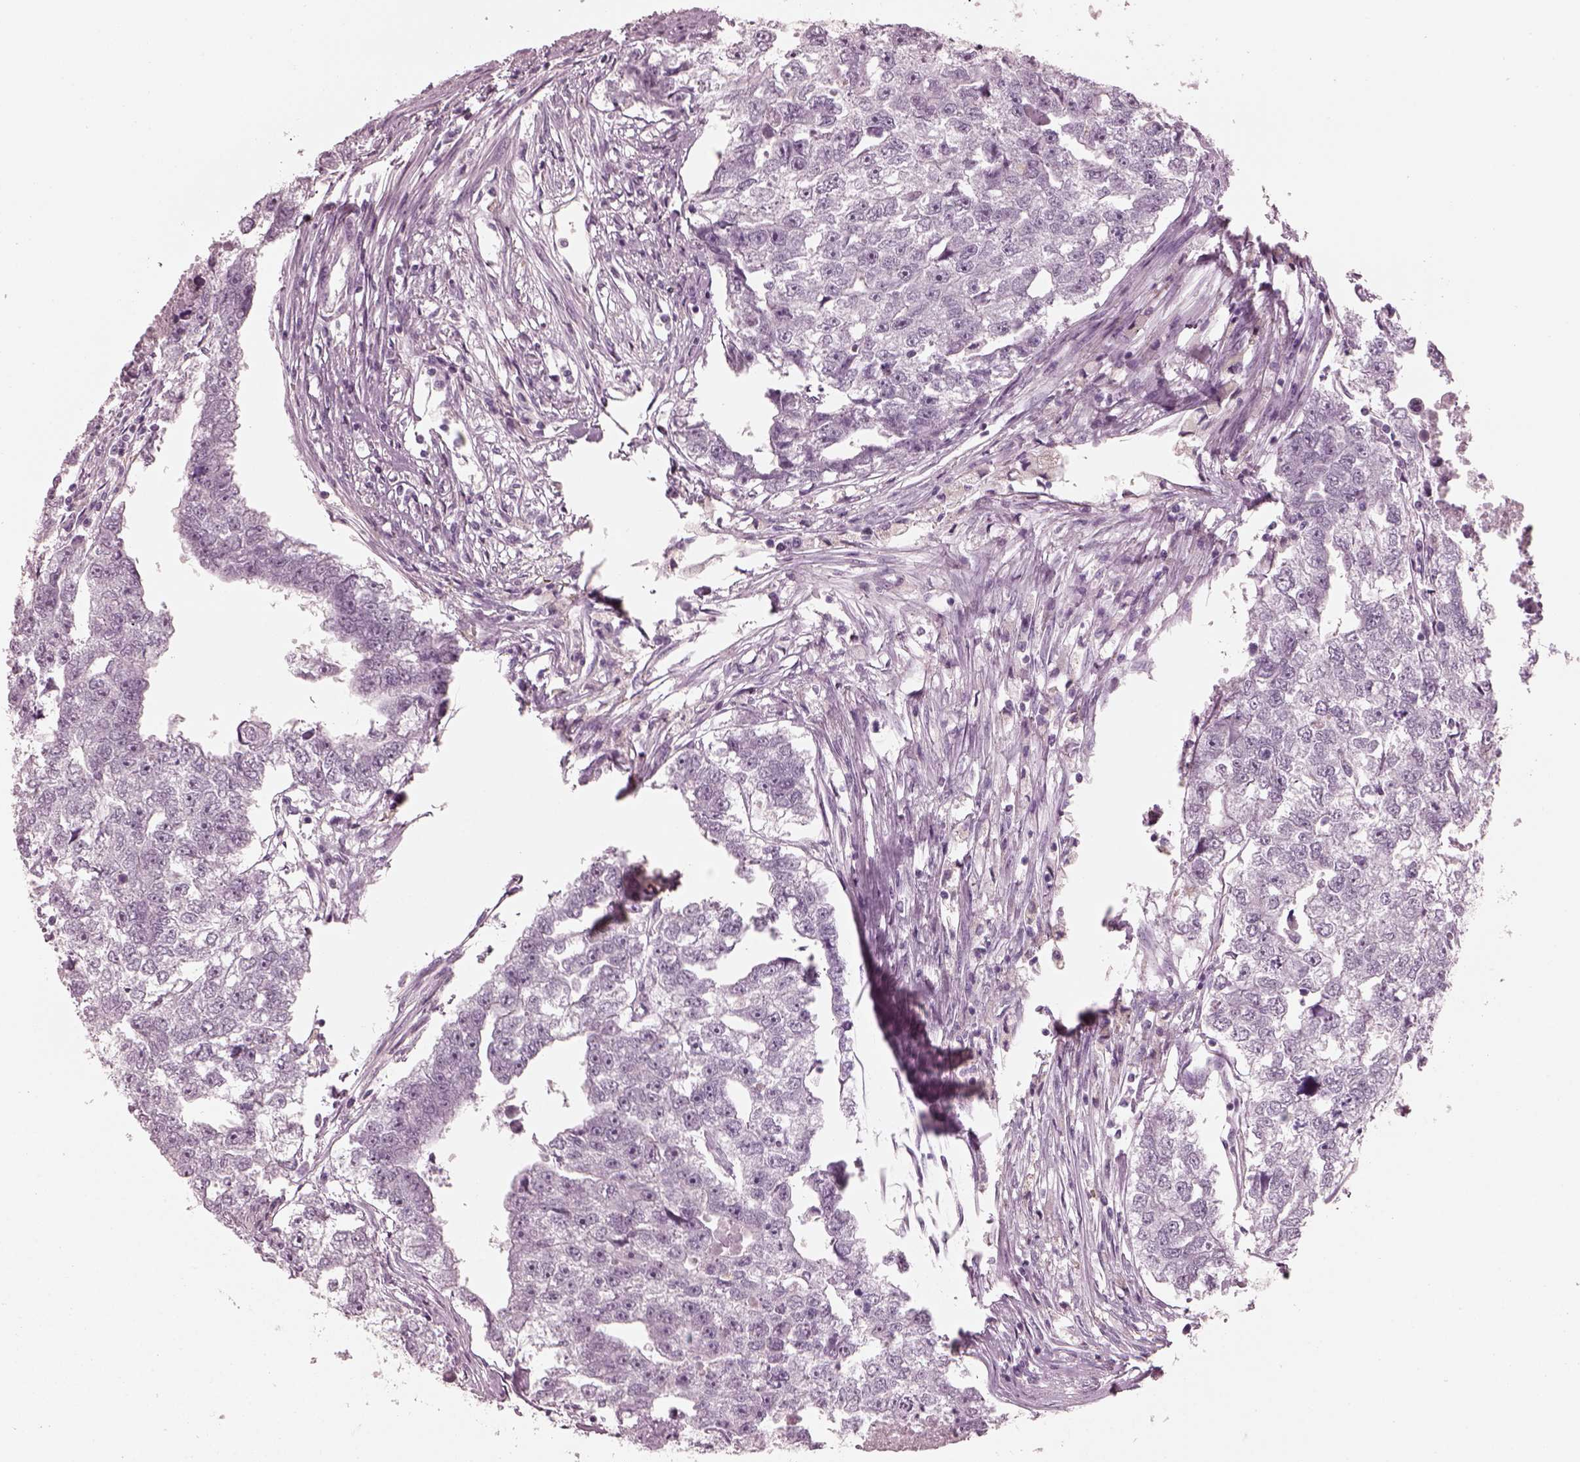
{"staining": {"intensity": "negative", "quantity": "none", "location": "none"}, "tissue": "testis cancer", "cell_type": "Tumor cells", "image_type": "cancer", "snomed": [{"axis": "morphology", "description": "Carcinoma, Embryonal, NOS"}, {"axis": "morphology", "description": "Teratoma, malignant, NOS"}, {"axis": "topography", "description": "Testis"}], "caption": "Tumor cells are negative for protein expression in human teratoma (malignant) (testis). (DAB (3,3'-diaminobenzidine) IHC visualized using brightfield microscopy, high magnification).", "gene": "C2orf81", "patient": {"sex": "male", "age": 44}}